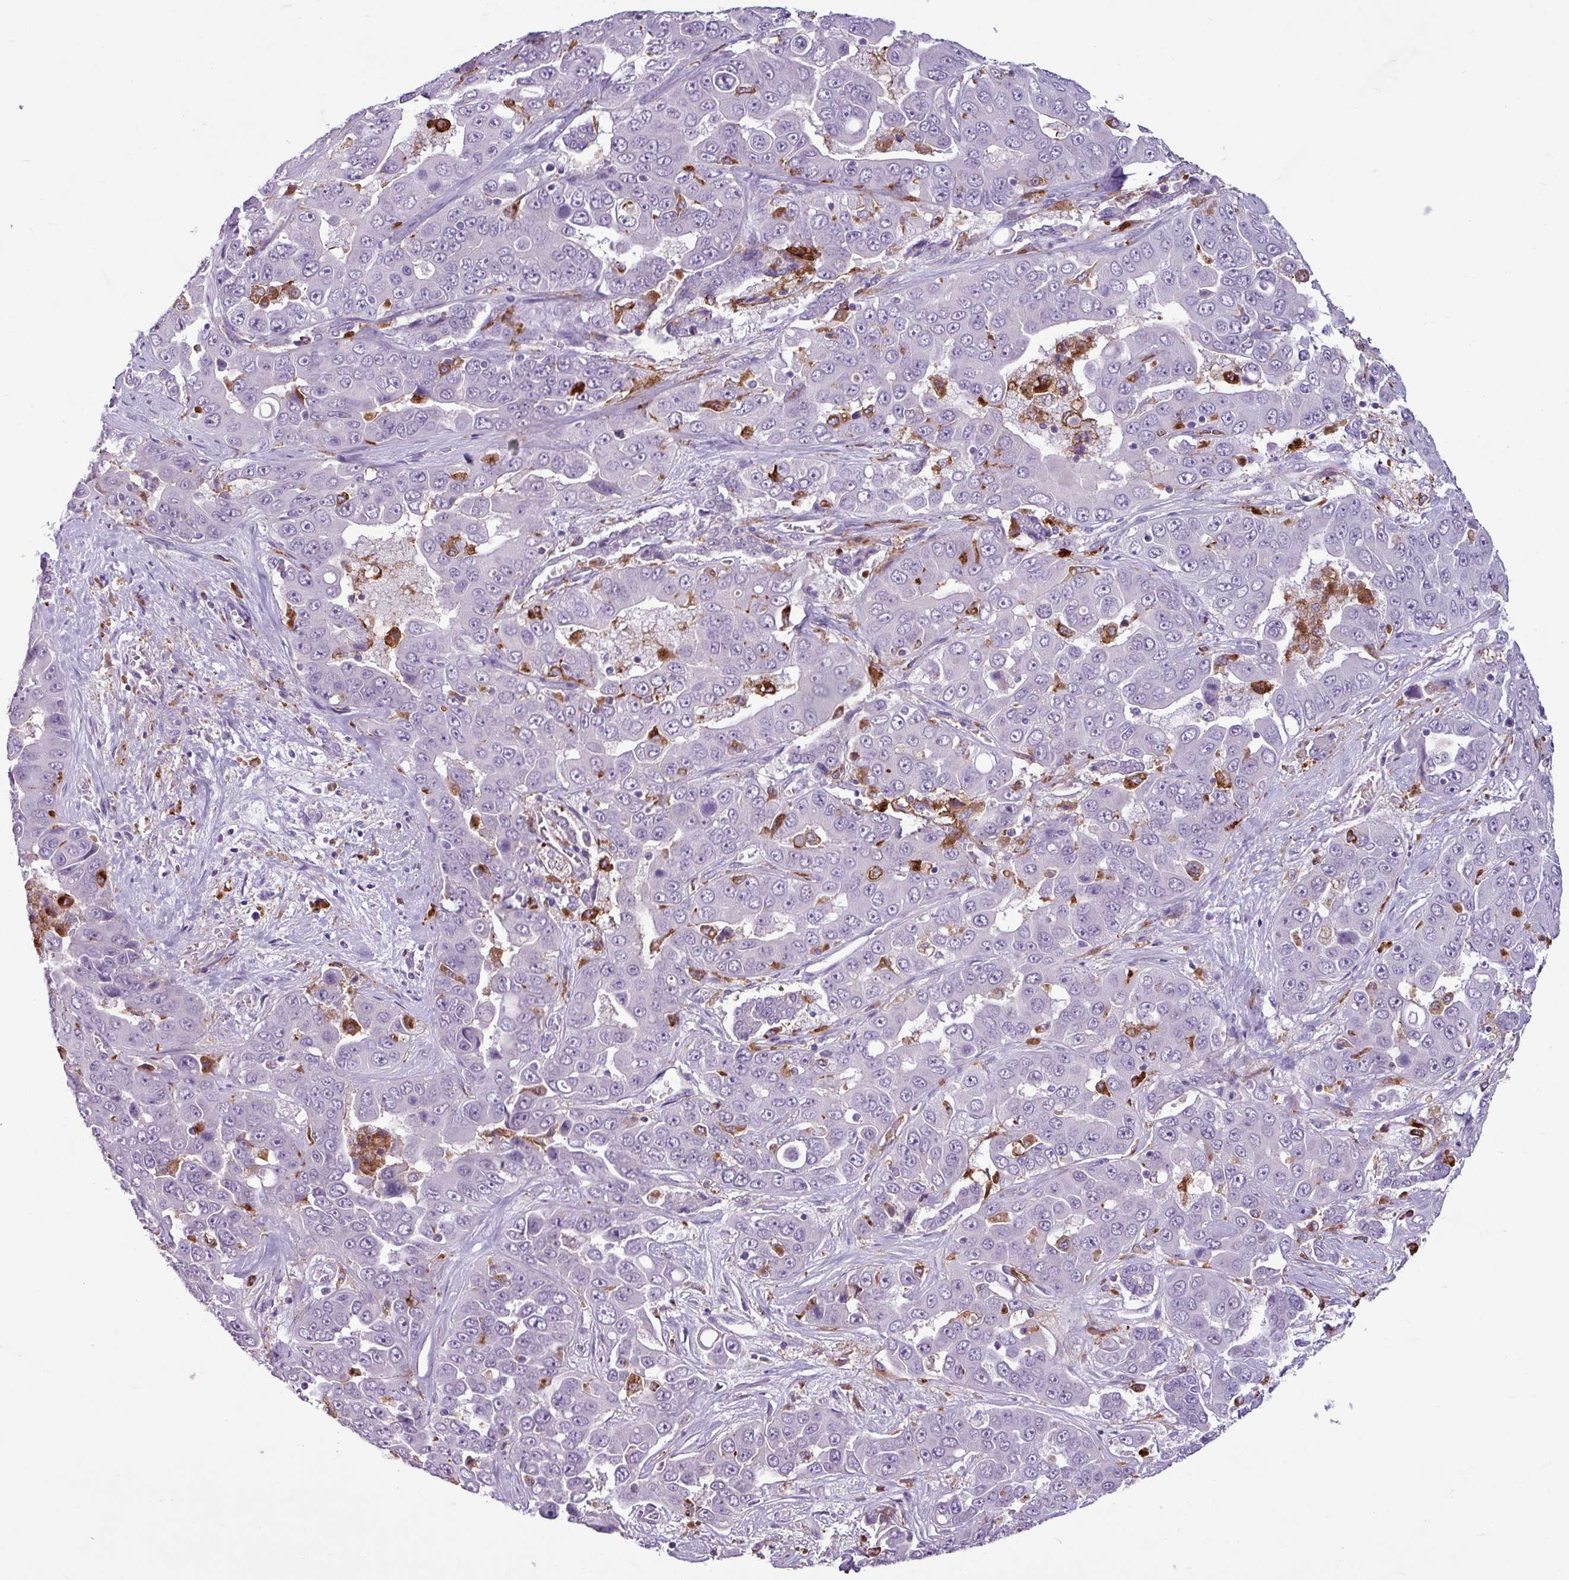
{"staining": {"intensity": "negative", "quantity": "none", "location": "none"}, "tissue": "liver cancer", "cell_type": "Tumor cells", "image_type": "cancer", "snomed": [{"axis": "morphology", "description": "Cholangiocarcinoma"}, {"axis": "topography", "description": "Liver"}], "caption": "Immunohistochemical staining of human liver cancer (cholangiocarcinoma) exhibits no significant expression in tumor cells.", "gene": "C9orf24", "patient": {"sex": "female", "age": 52}}